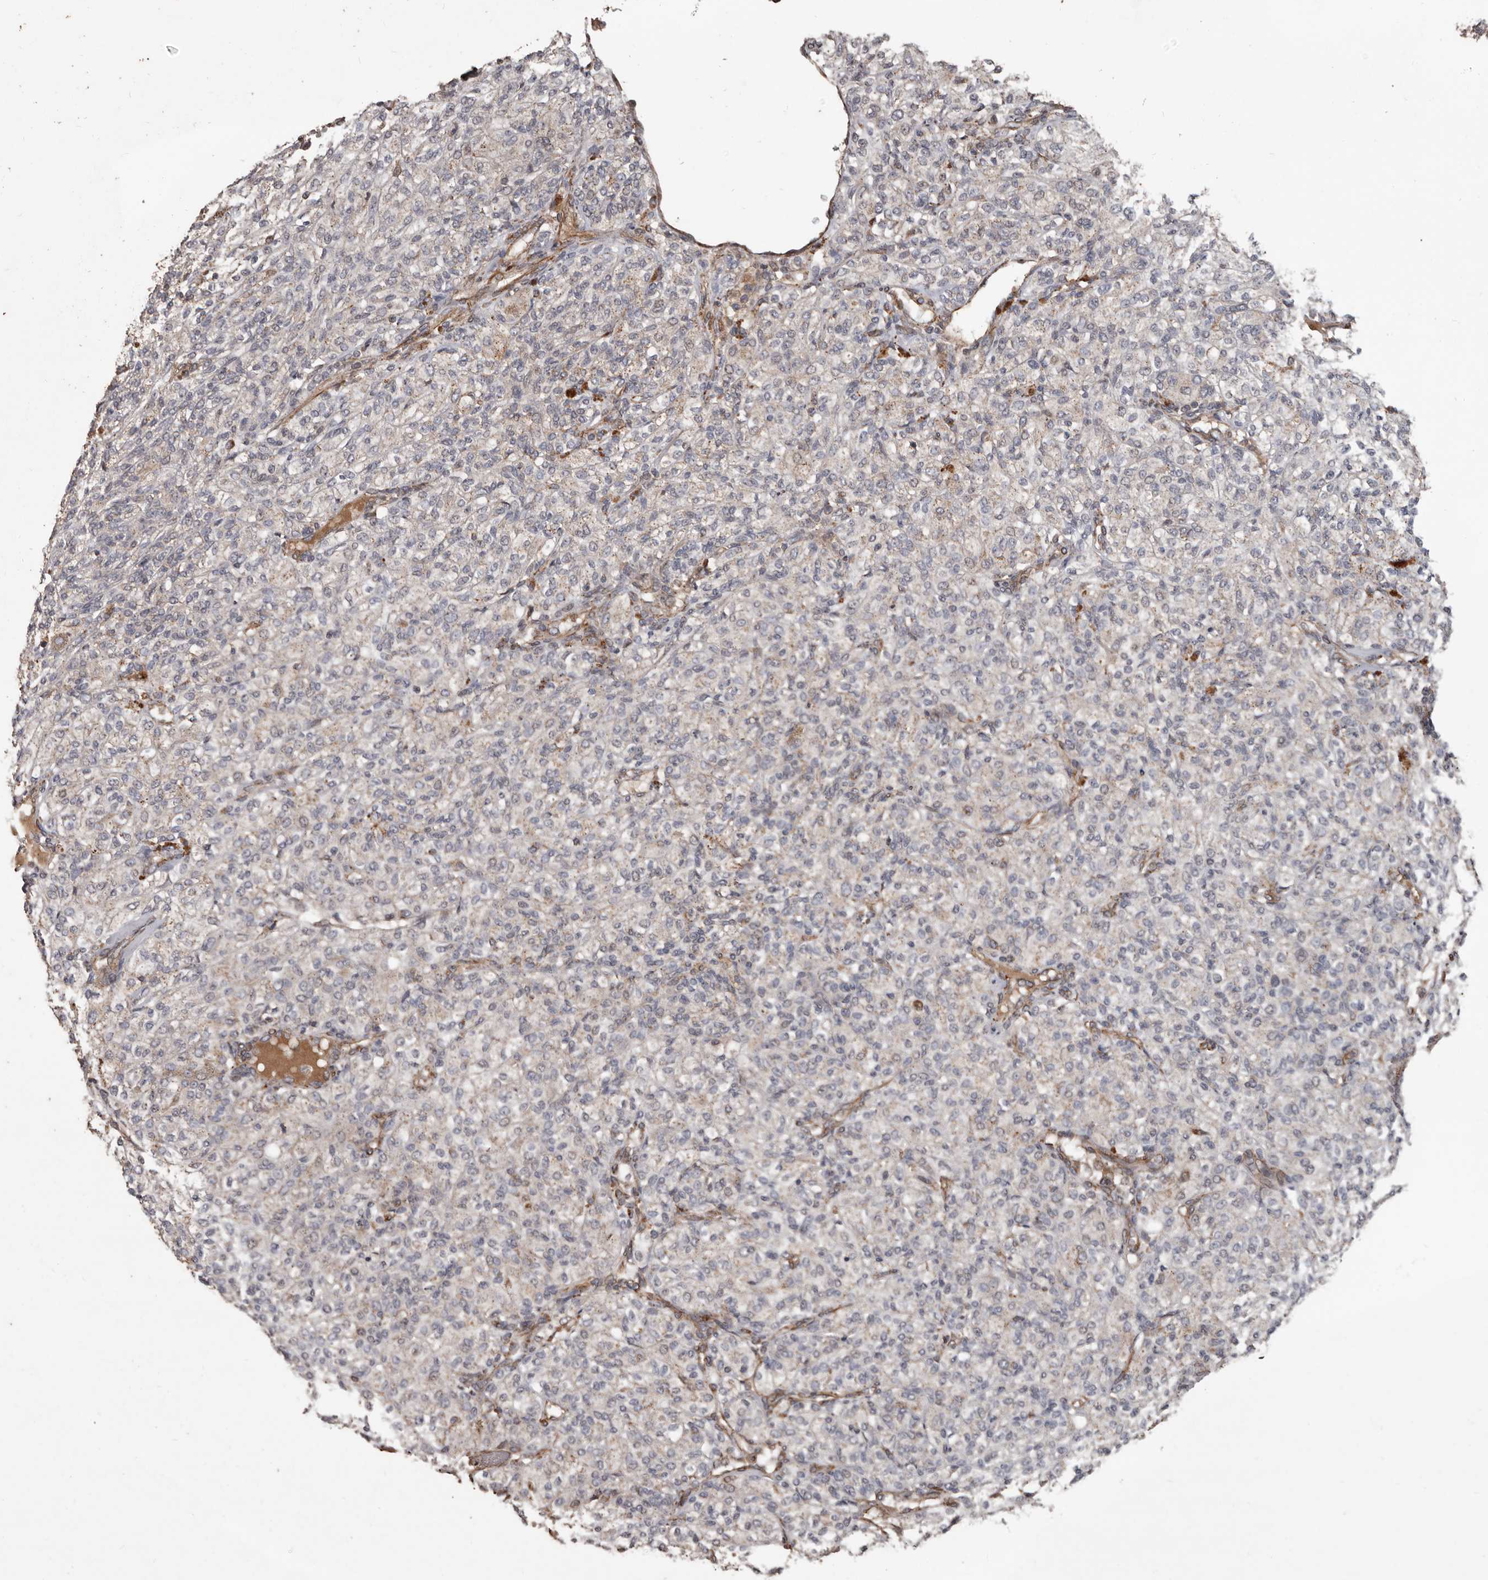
{"staining": {"intensity": "weak", "quantity": "<25%", "location": "cytoplasmic/membranous"}, "tissue": "renal cancer", "cell_type": "Tumor cells", "image_type": "cancer", "snomed": [{"axis": "morphology", "description": "Adenocarcinoma, NOS"}, {"axis": "topography", "description": "Kidney"}], "caption": "Tumor cells are negative for brown protein staining in renal cancer.", "gene": "BRAT1", "patient": {"sex": "male", "age": 77}}